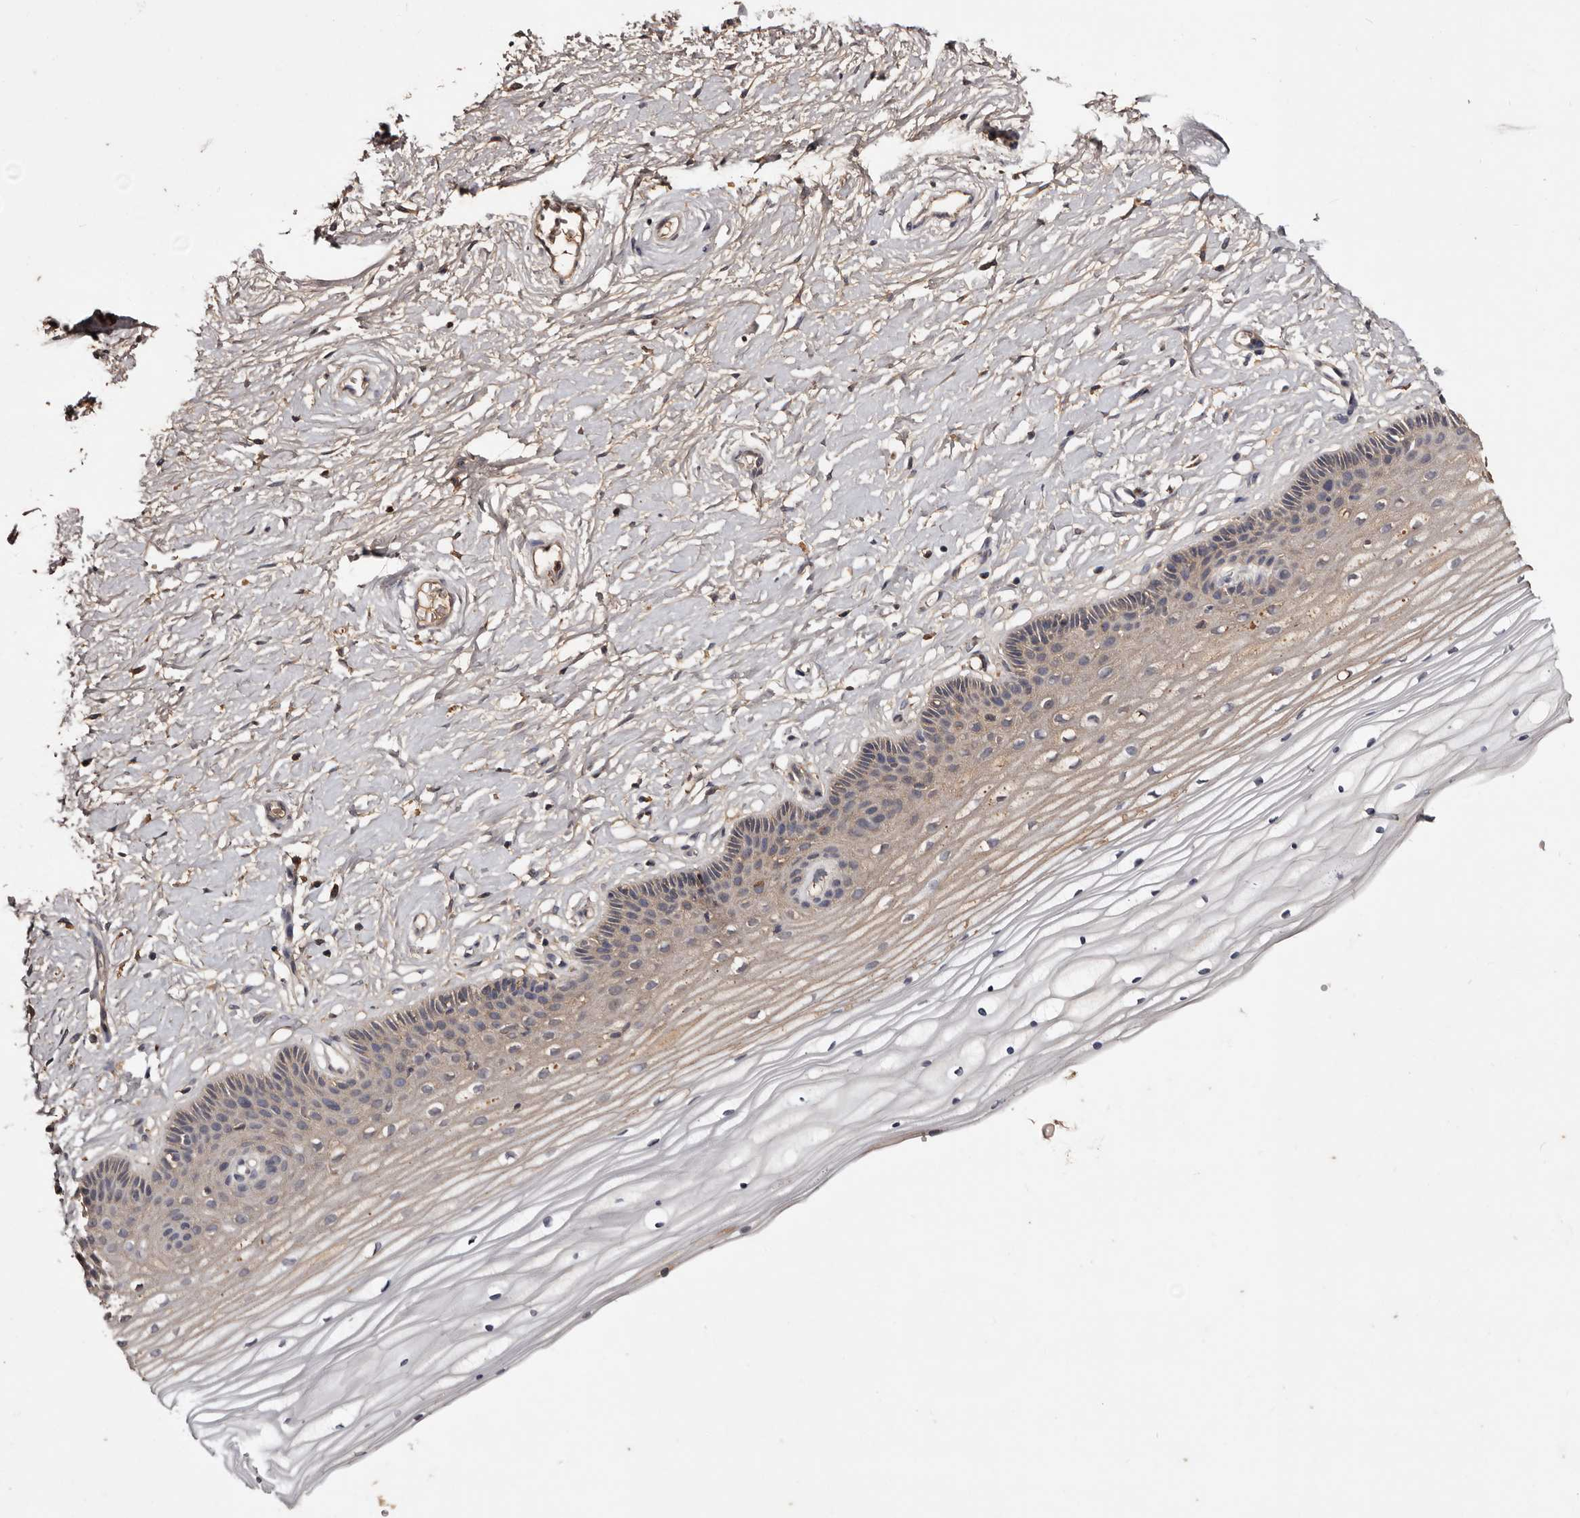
{"staining": {"intensity": "weak", "quantity": ">75%", "location": "cytoplasmic/membranous"}, "tissue": "vagina", "cell_type": "Squamous epithelial cells", "image_type": "normal", "snomed": [{"axis": "morphology", "description": "Normal tissue, NOS"}, {"axis": "topography", "description": "Vagina"}, {"axis": "topography", "description": "Cervix"}], "caption": "A low amount of weak cytoplasmic/membranous positivity is present in approximately >75% of squamous epithelial cells in unremarkable vagina.", "gene": "CYP1B1", "patient": {"sex": "female", "age": 40}}